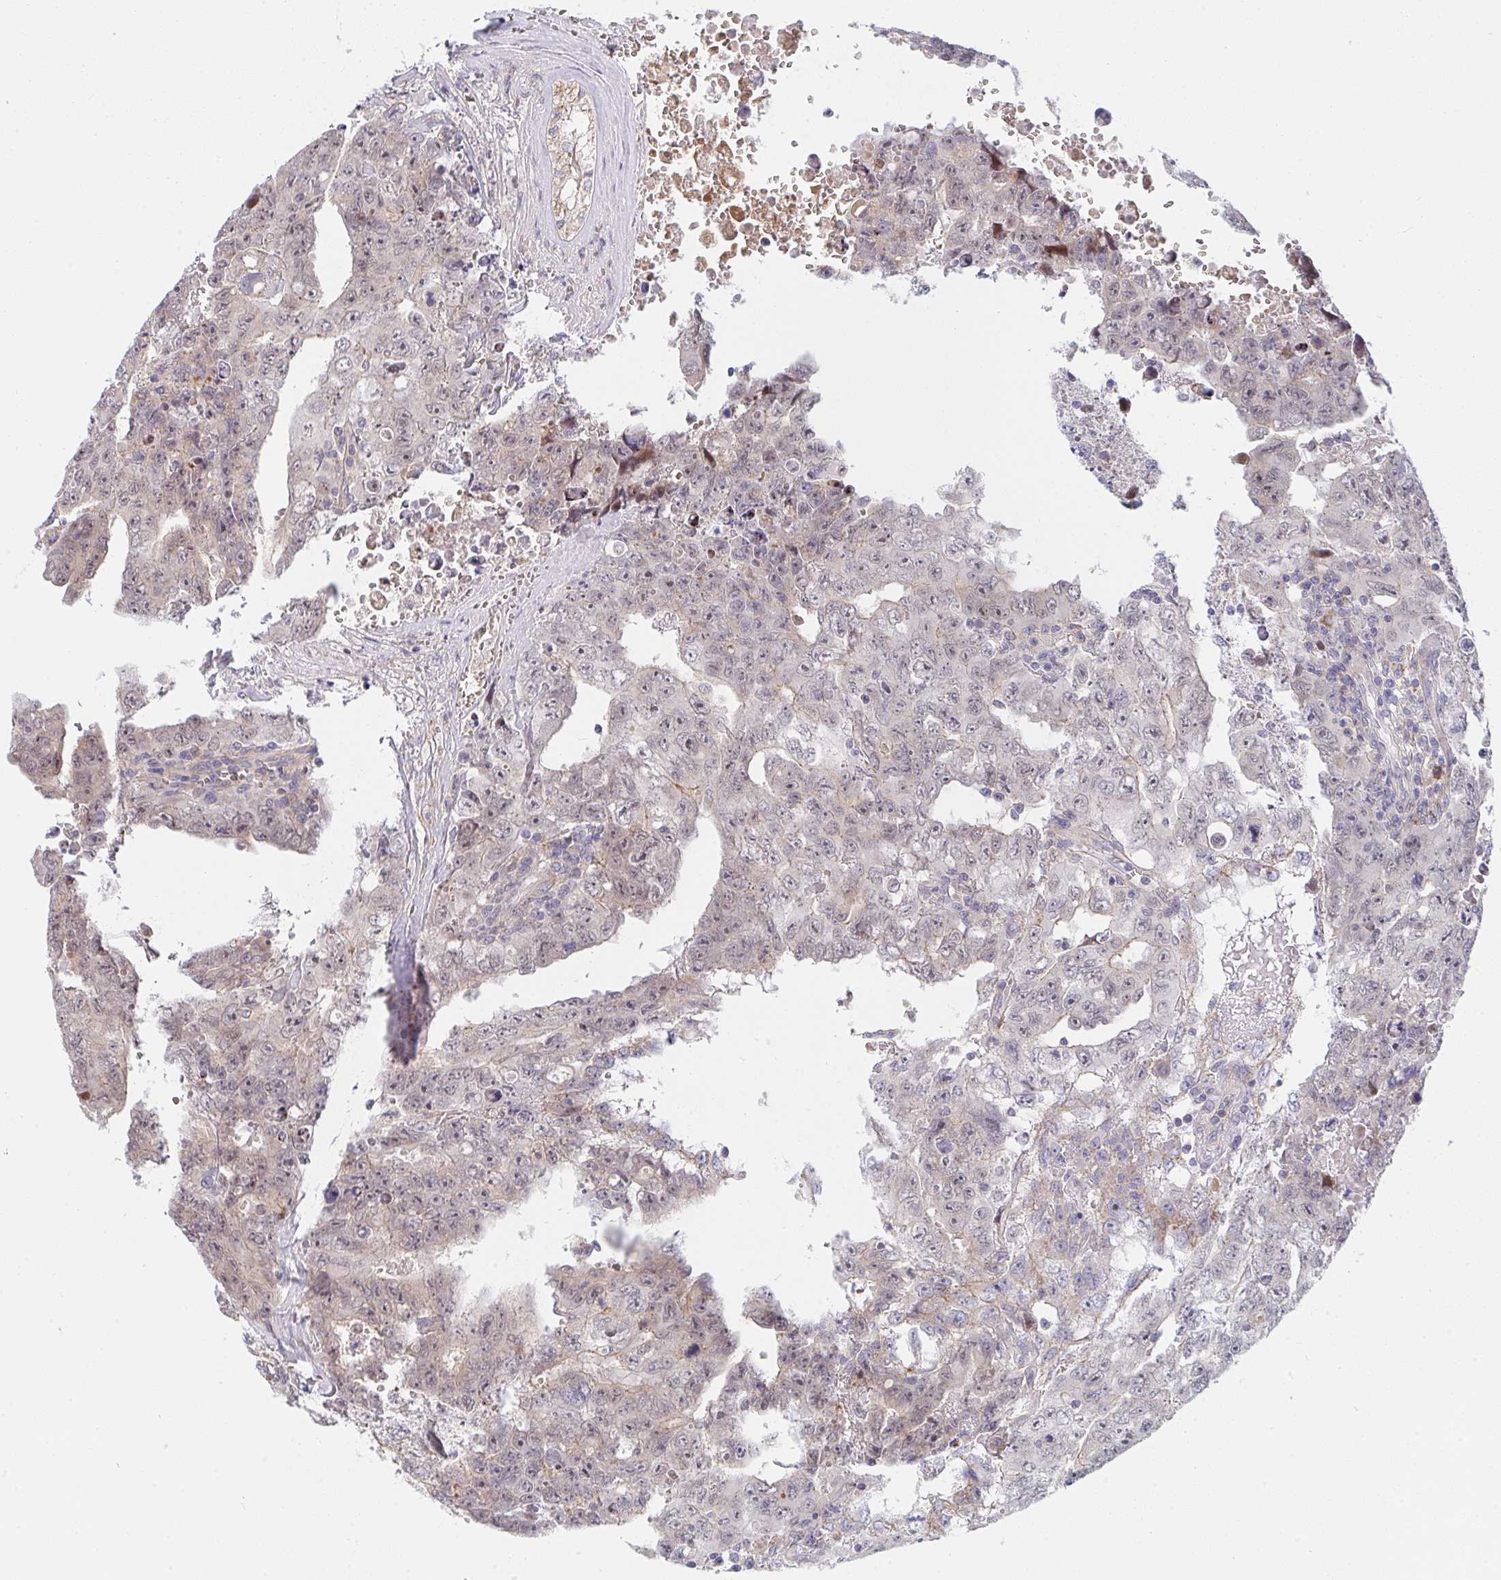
{"staining": {"intensity": "weak", "quantity": "<25%", "location": "nuclear"}, "tissue": "testis cancer", "cell_type": "Tumor cells", "image_type": "cancer", "snomed": [{"axis": "morphology", "description": "Carcinoma, Embryonal, NOS"}, {"axis": "topography", "description": "Testis"}], "caption": "This is a histopathology image of immunohistochemistry (IHC) staining of testis embryonal carcinoma, which shows no positivity in tumor cells.", "gene": "TNFSF4", "patient": {"sex": "male", "age": 24}}